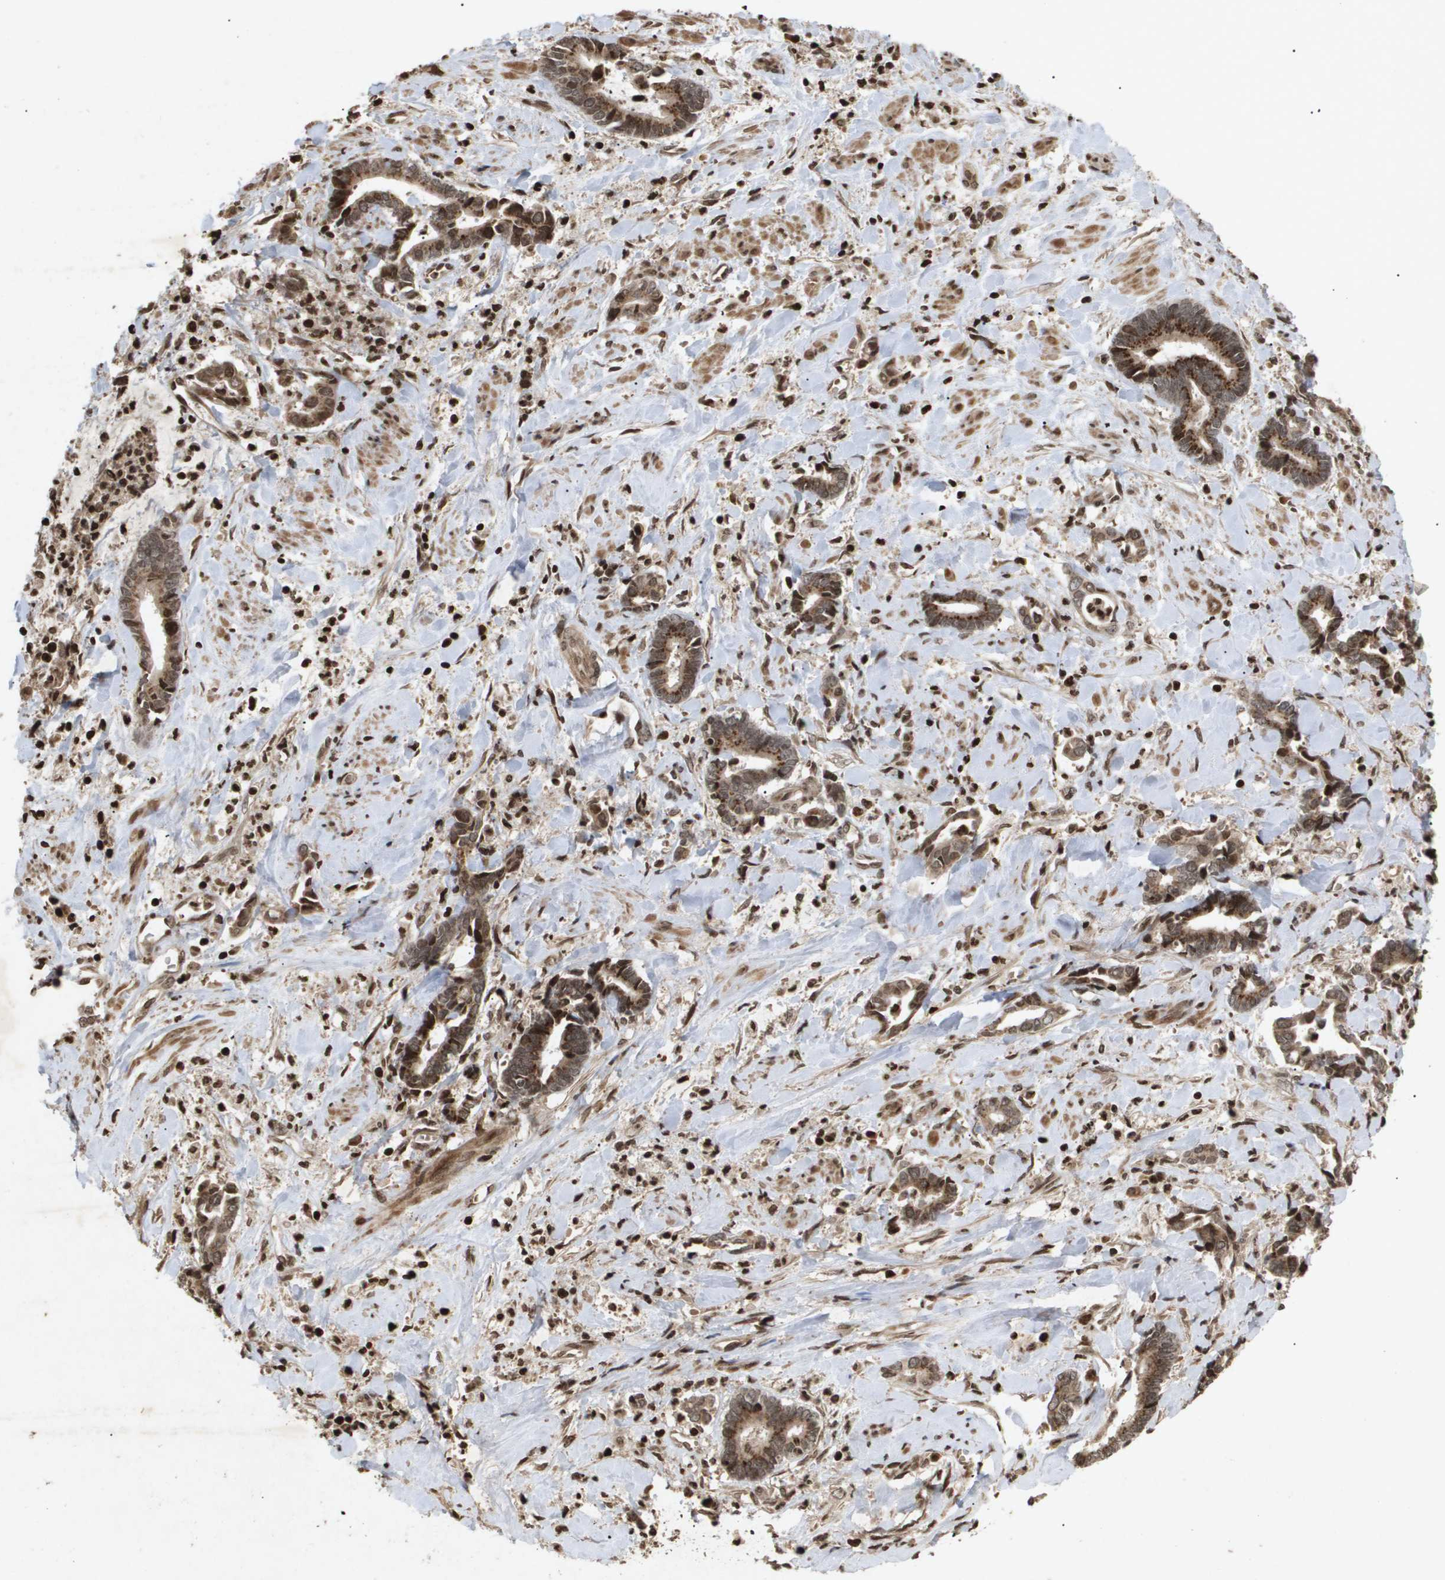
{"staining": {"intensity": "moderate", "quantity": ">75%", "location": "cytoplasmic/membranous"}, "tissue": "cervical cancer", "cell_type": "Tumor cells", "image_type": "cancer", "snomed": [{"axis": "morphology", "description": "Adenocarcinoma, NOS"}, {"axis": "topography", "description": "Cervix"}], "caption": "Moderate cytoplasmic/membranous expression is present in approximately >75% of tumor cells in cervical cancer (adenocarcinoma). The staining was performed using DAB, with brown indicating positive protein expression. Nuclei are stained blue with hematoxylin.", "gene": "HSPA6", "patient": {"sex": "female", "age": 44}}